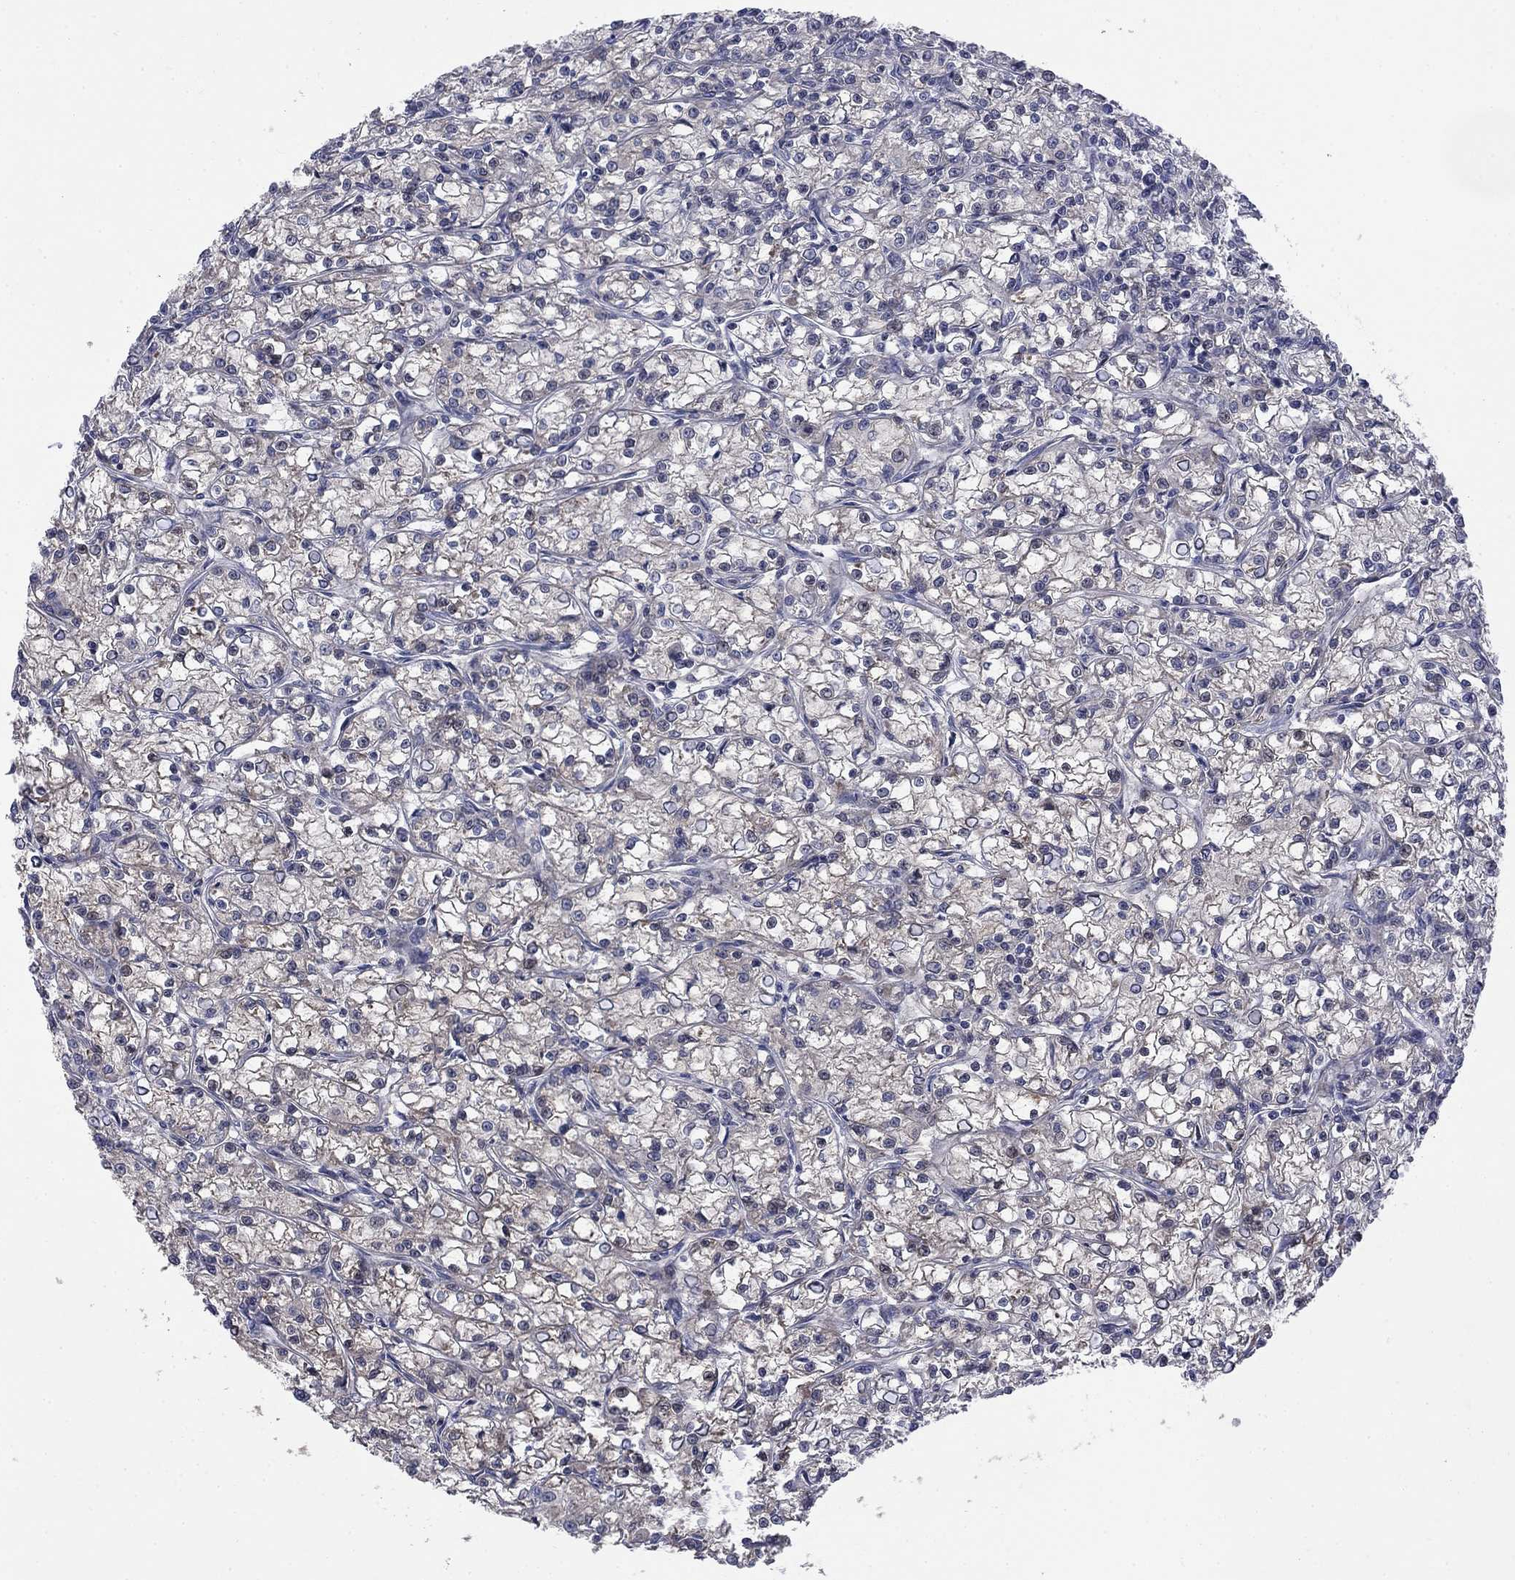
{"staining": {"intensity": "negative", "quantity": "none", "location": "none"}, "tissue": "renal cancer", "cell_type": "Tumor cells", "image_type": "cancer", "snomed": [{"axis": "morphology", "description": "Adenocarcinoma, NOS"}, {"axis": "topography", "description": "Kidney"}], "caption": "Protein analysis of renal cancer displays no significant positivity in tumor cells.", "gene": "PDZD2", "patient": {"sex": "female", "age": 59}}